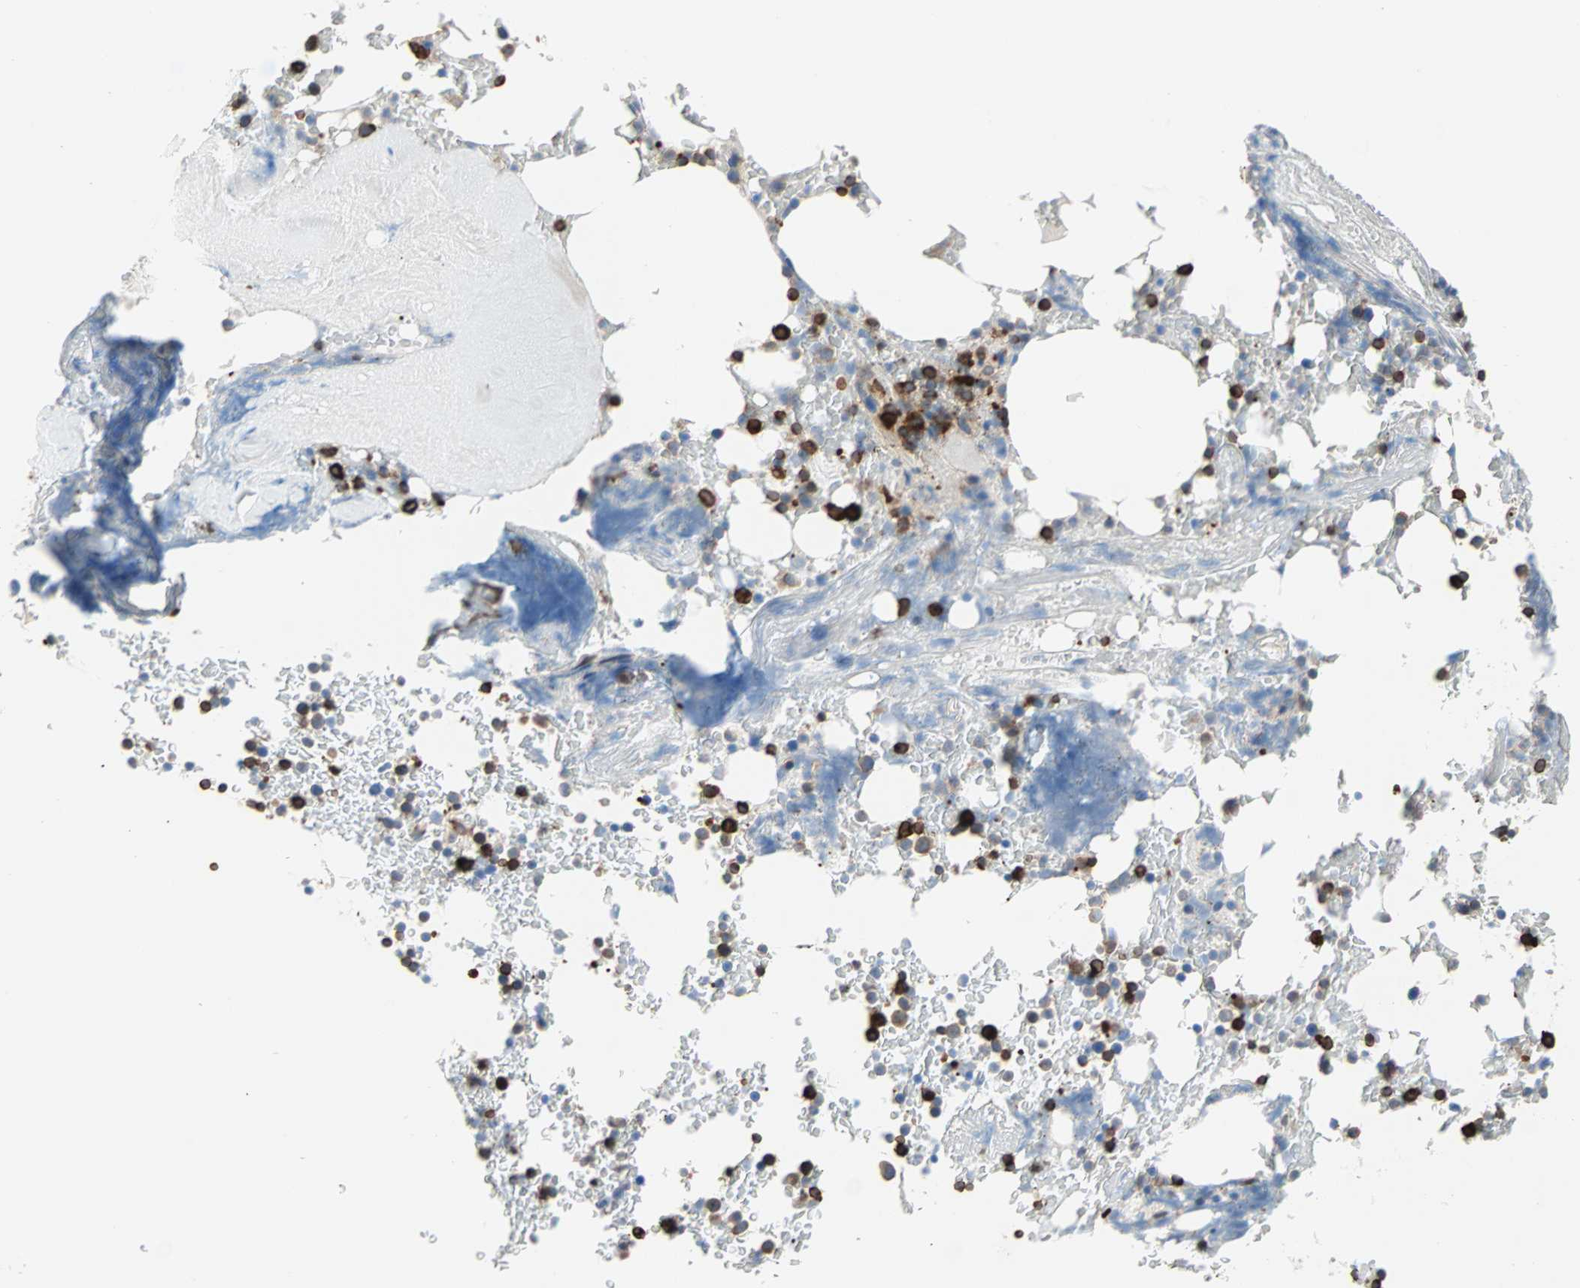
{"staining": {"intensity": "strong", "quantity": "25%-75%", "location": "cytoplasmic/membranous"}, "tissue": "bone marrow", "cell_type": "Hematopoietic cells", "image_type": "normal", "snomed": [{"axis": "morphology", "description": "Normal tissue, NOS"}, {"axis": "topography", "description": "Bone marrow"}], "caption": "Immunohistochemistry (DAB (3,3'-diaminobenzidine)) staining of unremarkable bone marrow exhibits strong cytoplasmic/membranous protein expression in approximately 25%-75% of hematopoietic cells.", "gene": "EEF2", "patient": {"sex": "female", "age": 66}}